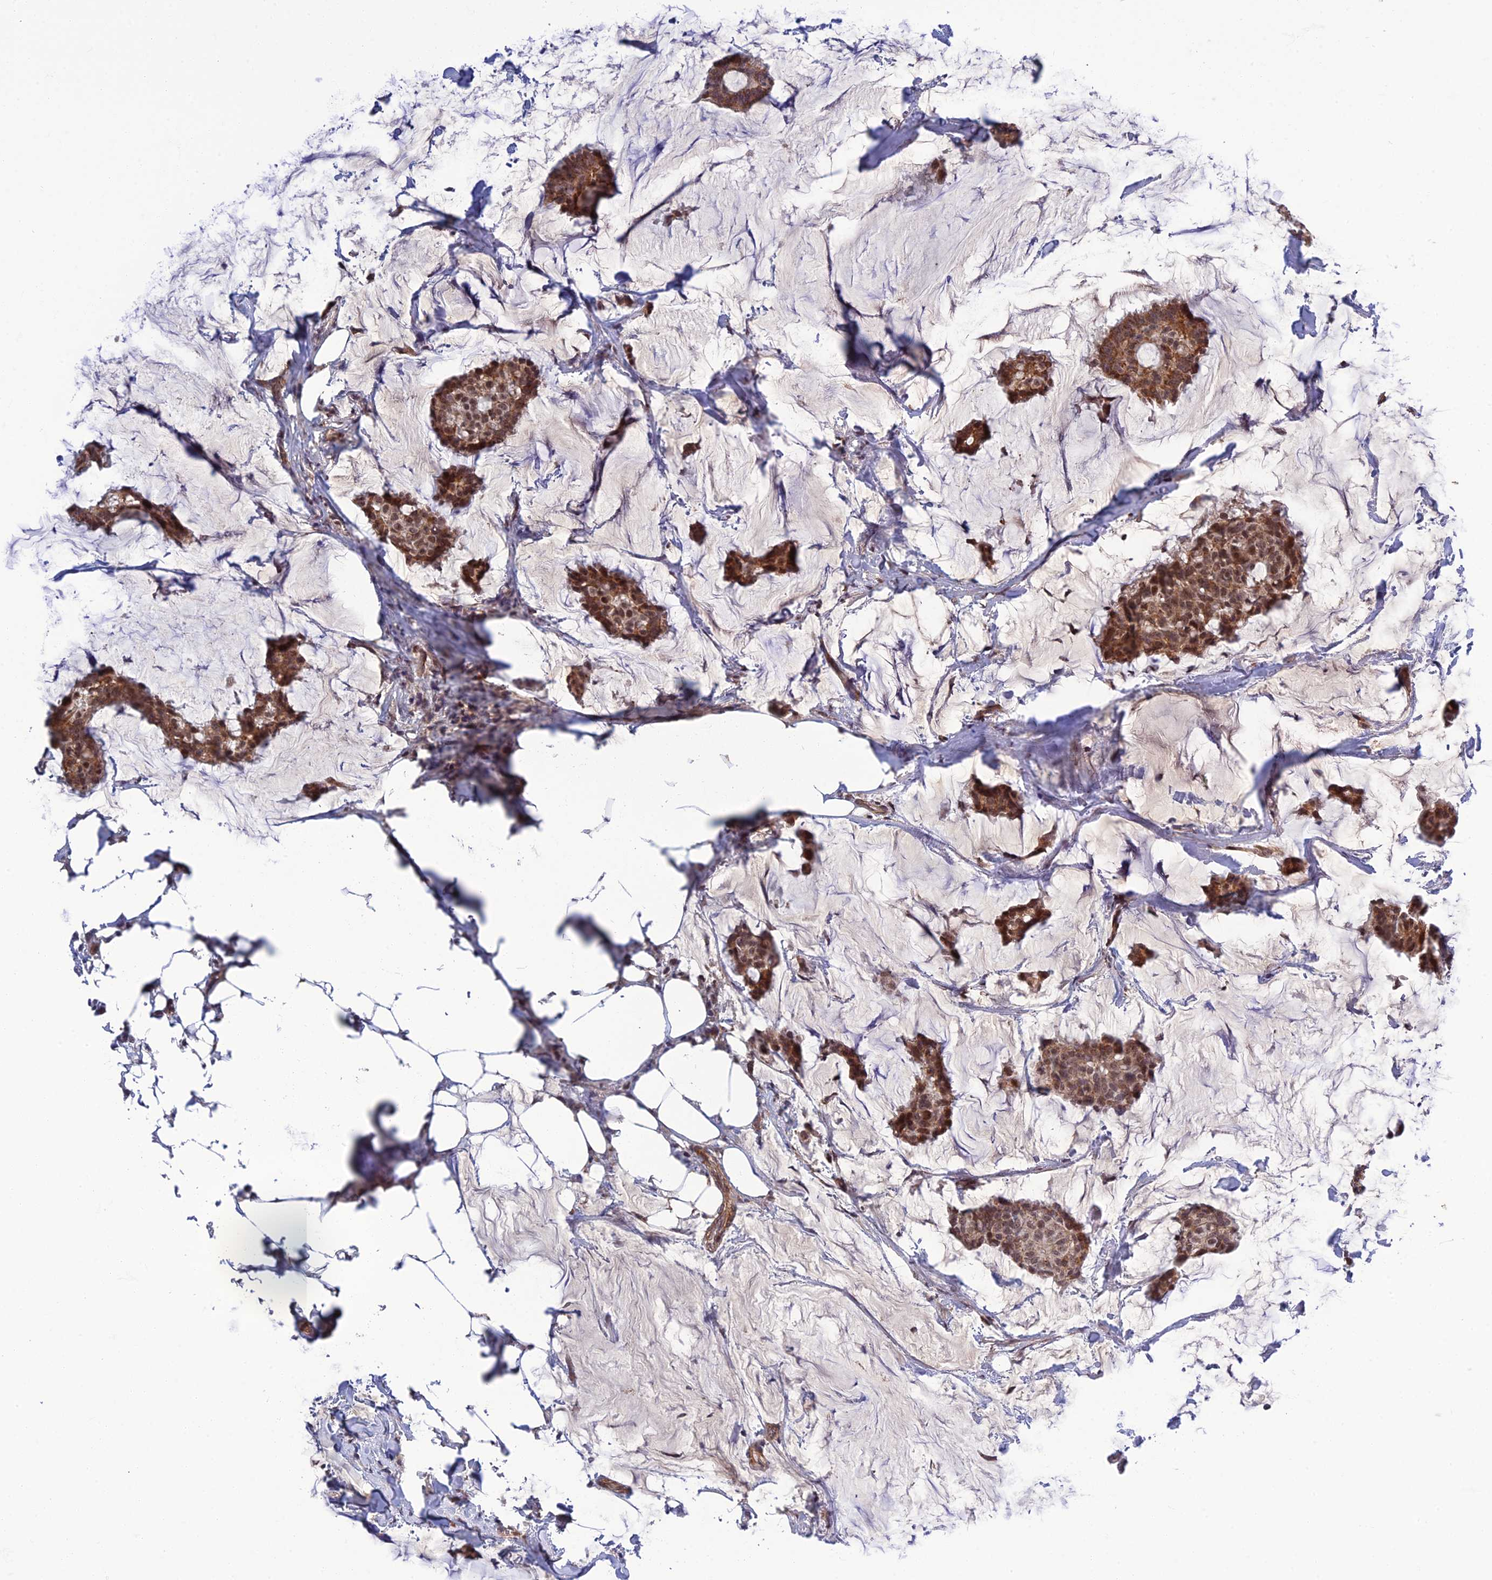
{"staining": {"intensity": "moderate", "quantity": ">75%", "location": "cytoplasmic/membranous,nuclear"}, "tissue": "breast cancer", "cell_type": "Tumor cells", "image_type": "cancer", "snomed": [{"axis": "morphology", "description": "Duct carcinoma"}, {"axis": "topography", "description": "Breast"}], "caption": "DAB immunohistochemical staining of breast infiltrating ductal carcinoma reveals moderate cytoplasmic/membranous and nuclear protein staining in about >75% of tumor cells.", "gene": "REXO1", "patient": {"sex": "female", "age": 93}}